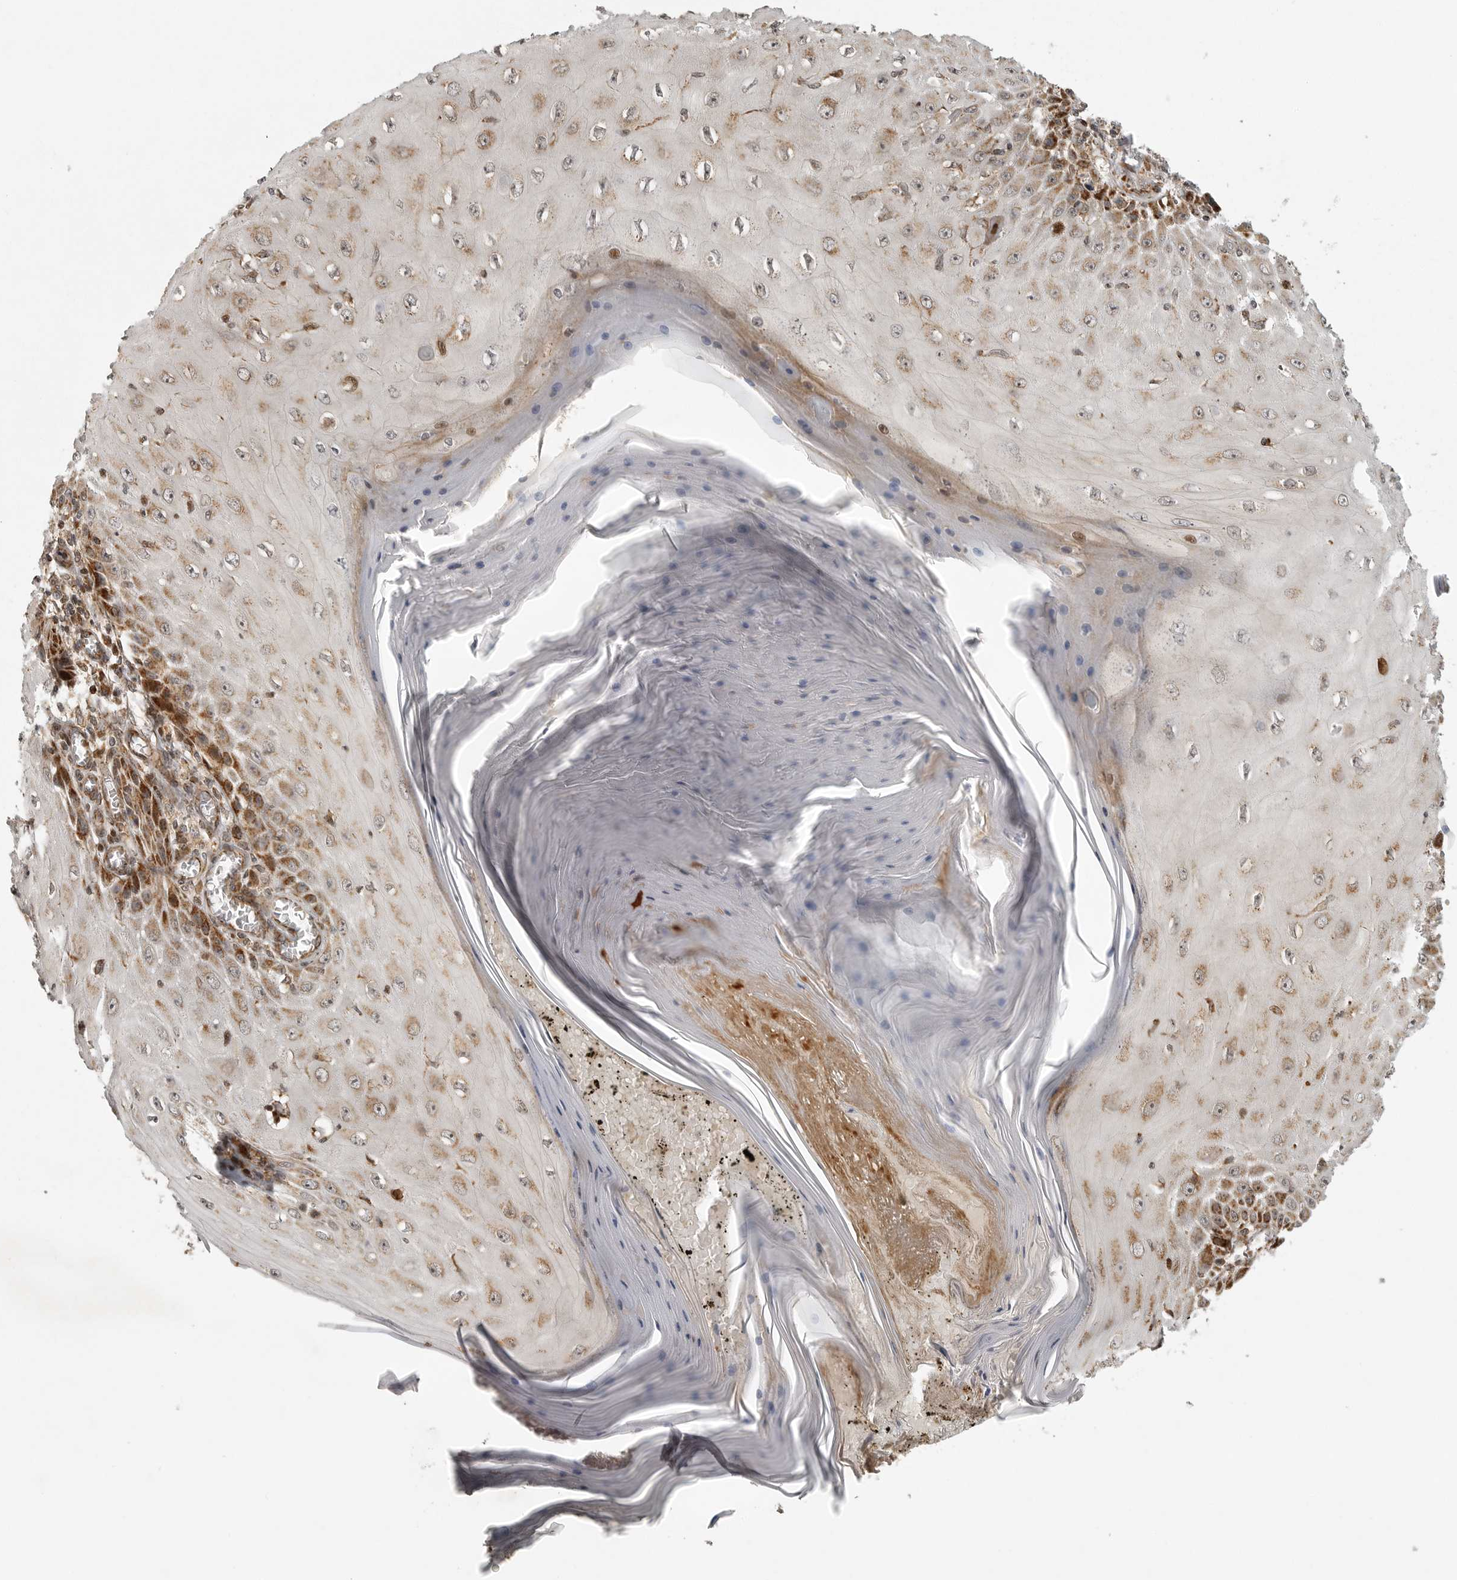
{"staining": {"intensity": "moderate", "quantity": ">75%", "location": "cytoplasmic/membranous"}, "tissue": "skin cancer", "cell_type": "Tumor cells", "image_type": "cancer", "snomed": [{"axis": "morphology", "description": "Squamous cell carcinoma, NOS"}, {"axis": "topography", "description": "Skin"}], "caption": "Approximately >75% of tumor cells in skin squamous cell carcinoma demonstrate moderate cytoplasmic/membranous protein expression as visualized by brown immunohistochemical staining.", "gene": "NARS2", "patient": {"sex": "female", "age": 73}}